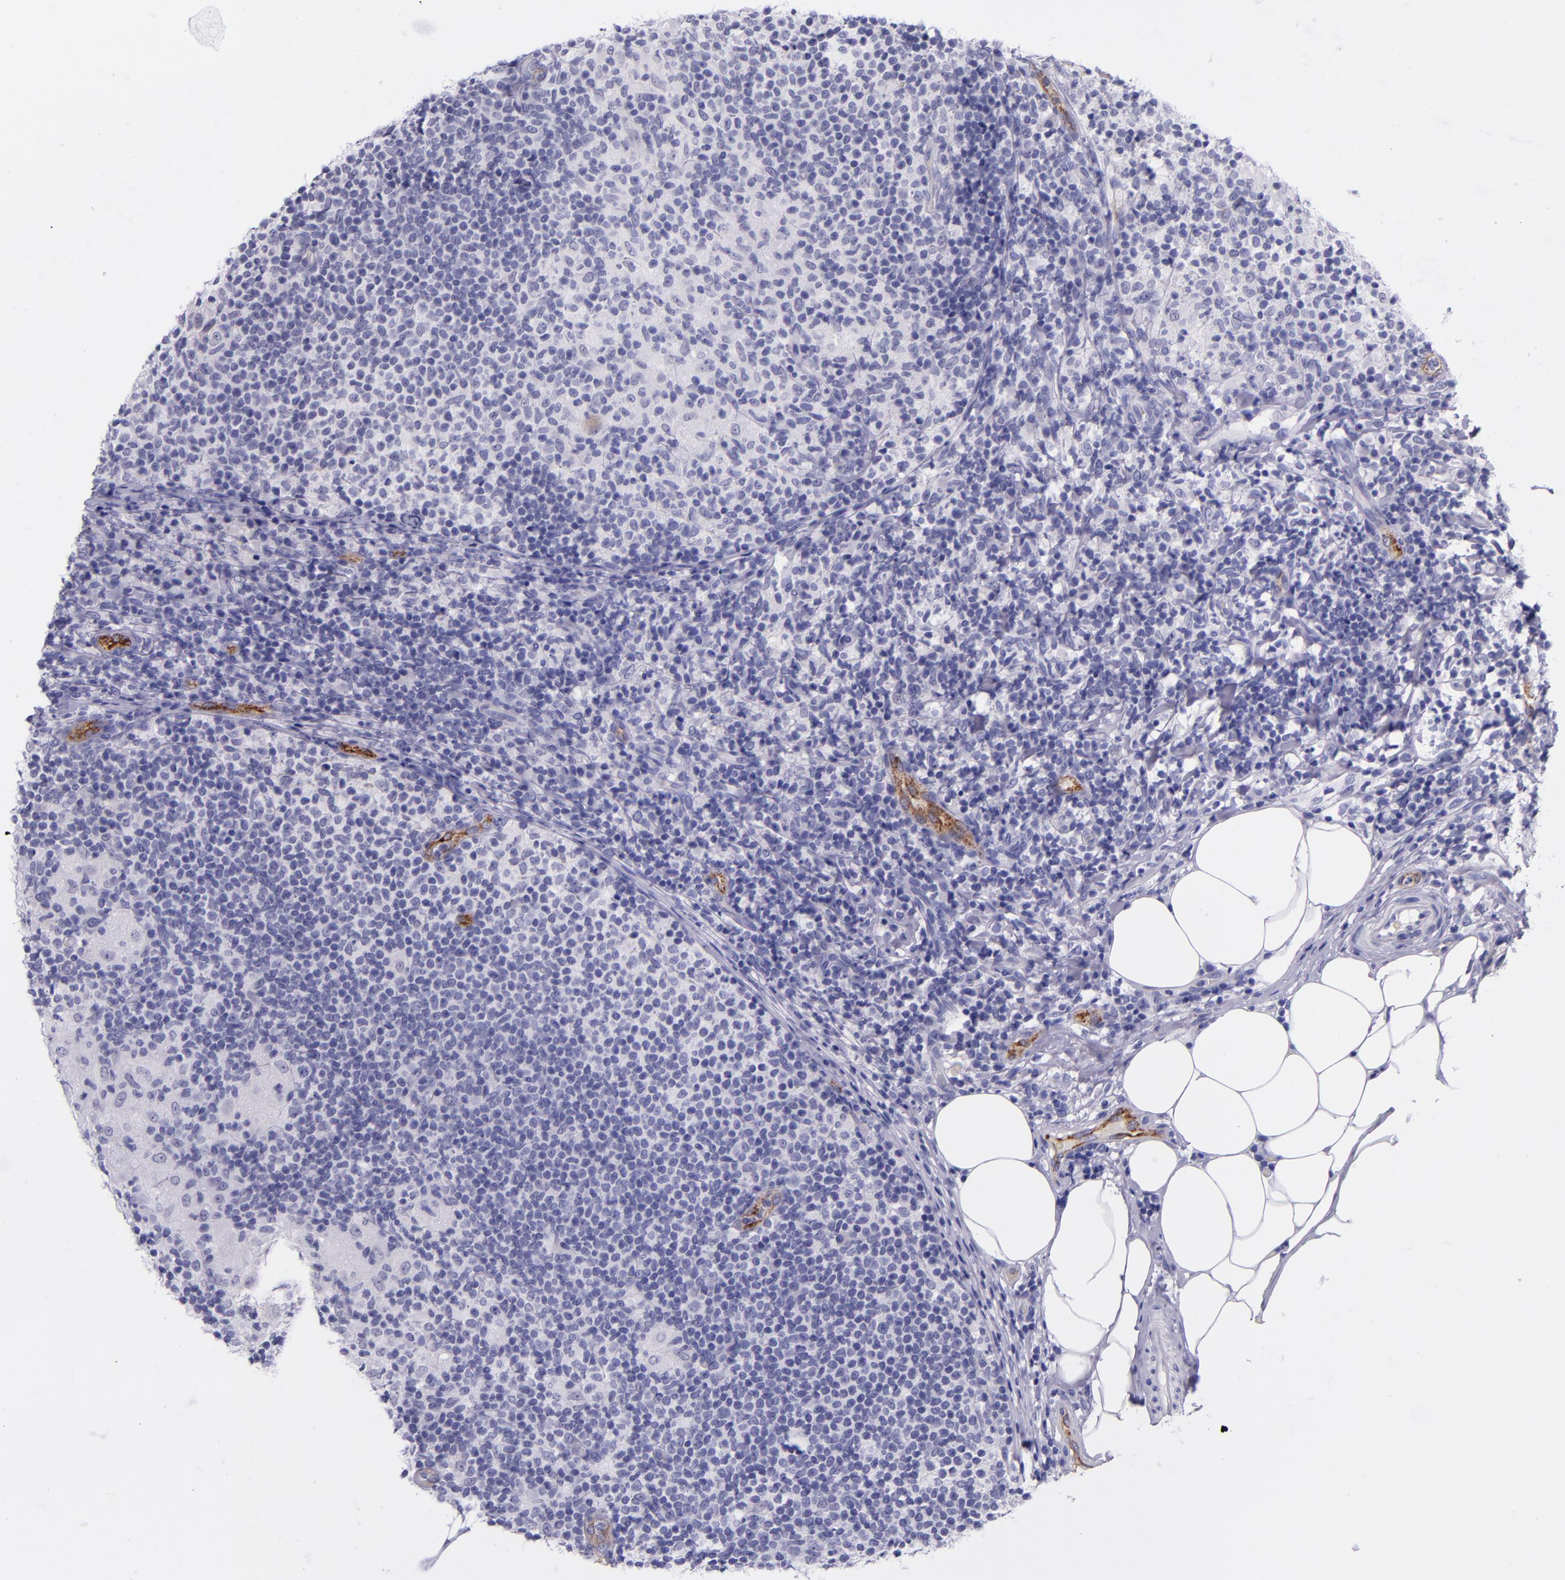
{"staining": {"intensity": "negative", "quantity": "none", "location": "none"}, "tissue": "lymph node", "cell_type": "Germinal center cells", "image_type": "normal", "snomed": [{"axis": "morphology", "description": "Normal tissue, NOS"}, {"axis": "morphology", "description": "Inflammation, NOS"}, {"axis": "topography", "description": "Lymph node"}], "caption": "Germinal center cells are negative for brown protein staining in unremarkable lymph node. (Immunohistochemistry (ihc), brightfield microscopy, high magnification).", "gene": "SELE", "patient": {"sex": "male", "age": 46}}